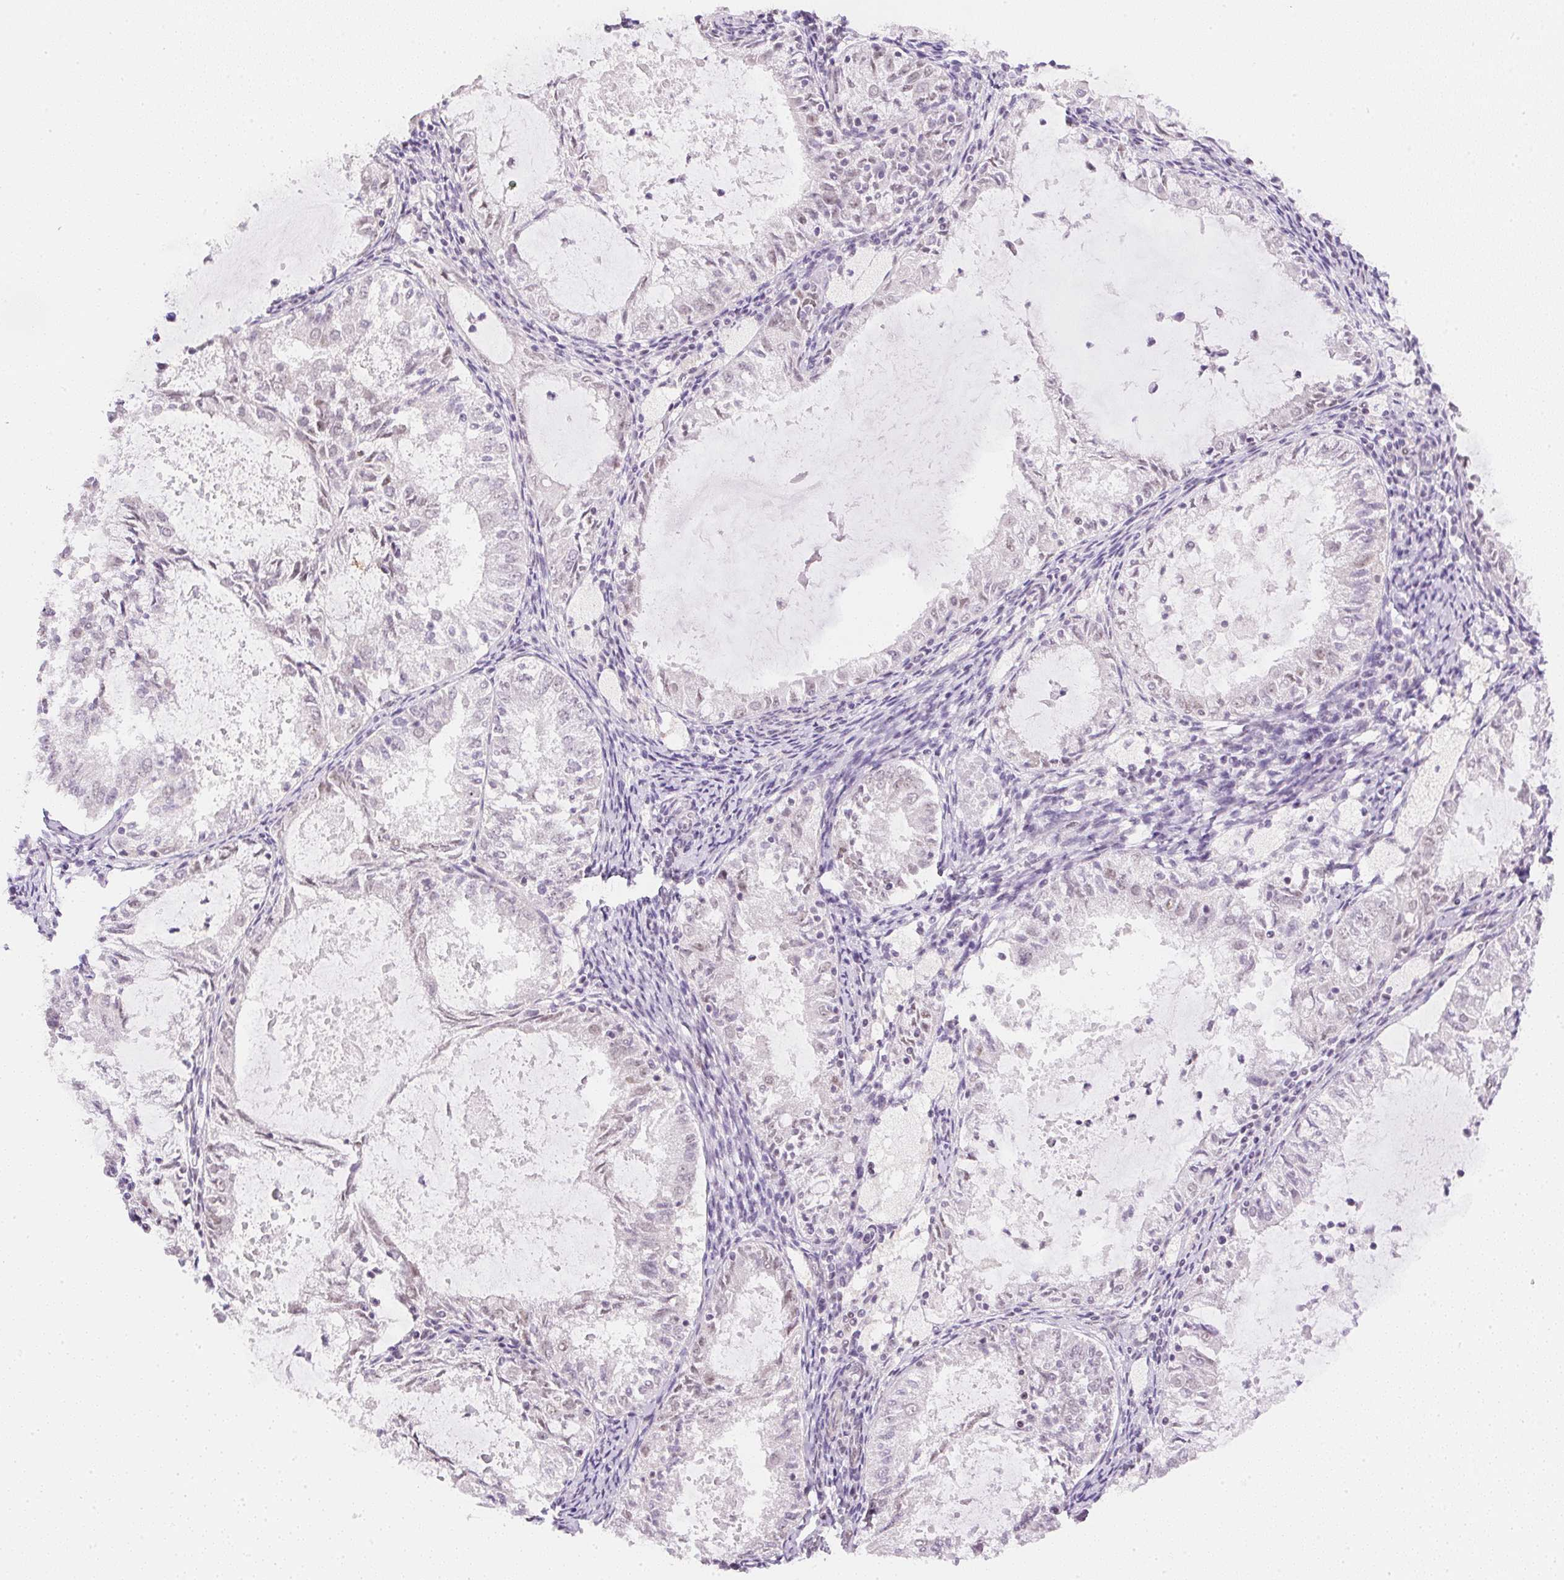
{"staining": {"intensity": "weak", "quantity": "<25%", "location": "nuclear"}, "tissue": "endometrial cancer", "cell_type": "Tumor cells", "image_type": "cancer", "snomed": [{"axis": "morphology", "description": "Adenocarcinoma, NOS"}, {"axis": "topography", "description": "Endometrium"}], "caption": "An image of human endometrial cancer is negative for staining in tumor cells. (DAB IHC with hematoxylin counter stain).", "gene": "DPPA4", "patient": {"sex": "female", "age": 57}}